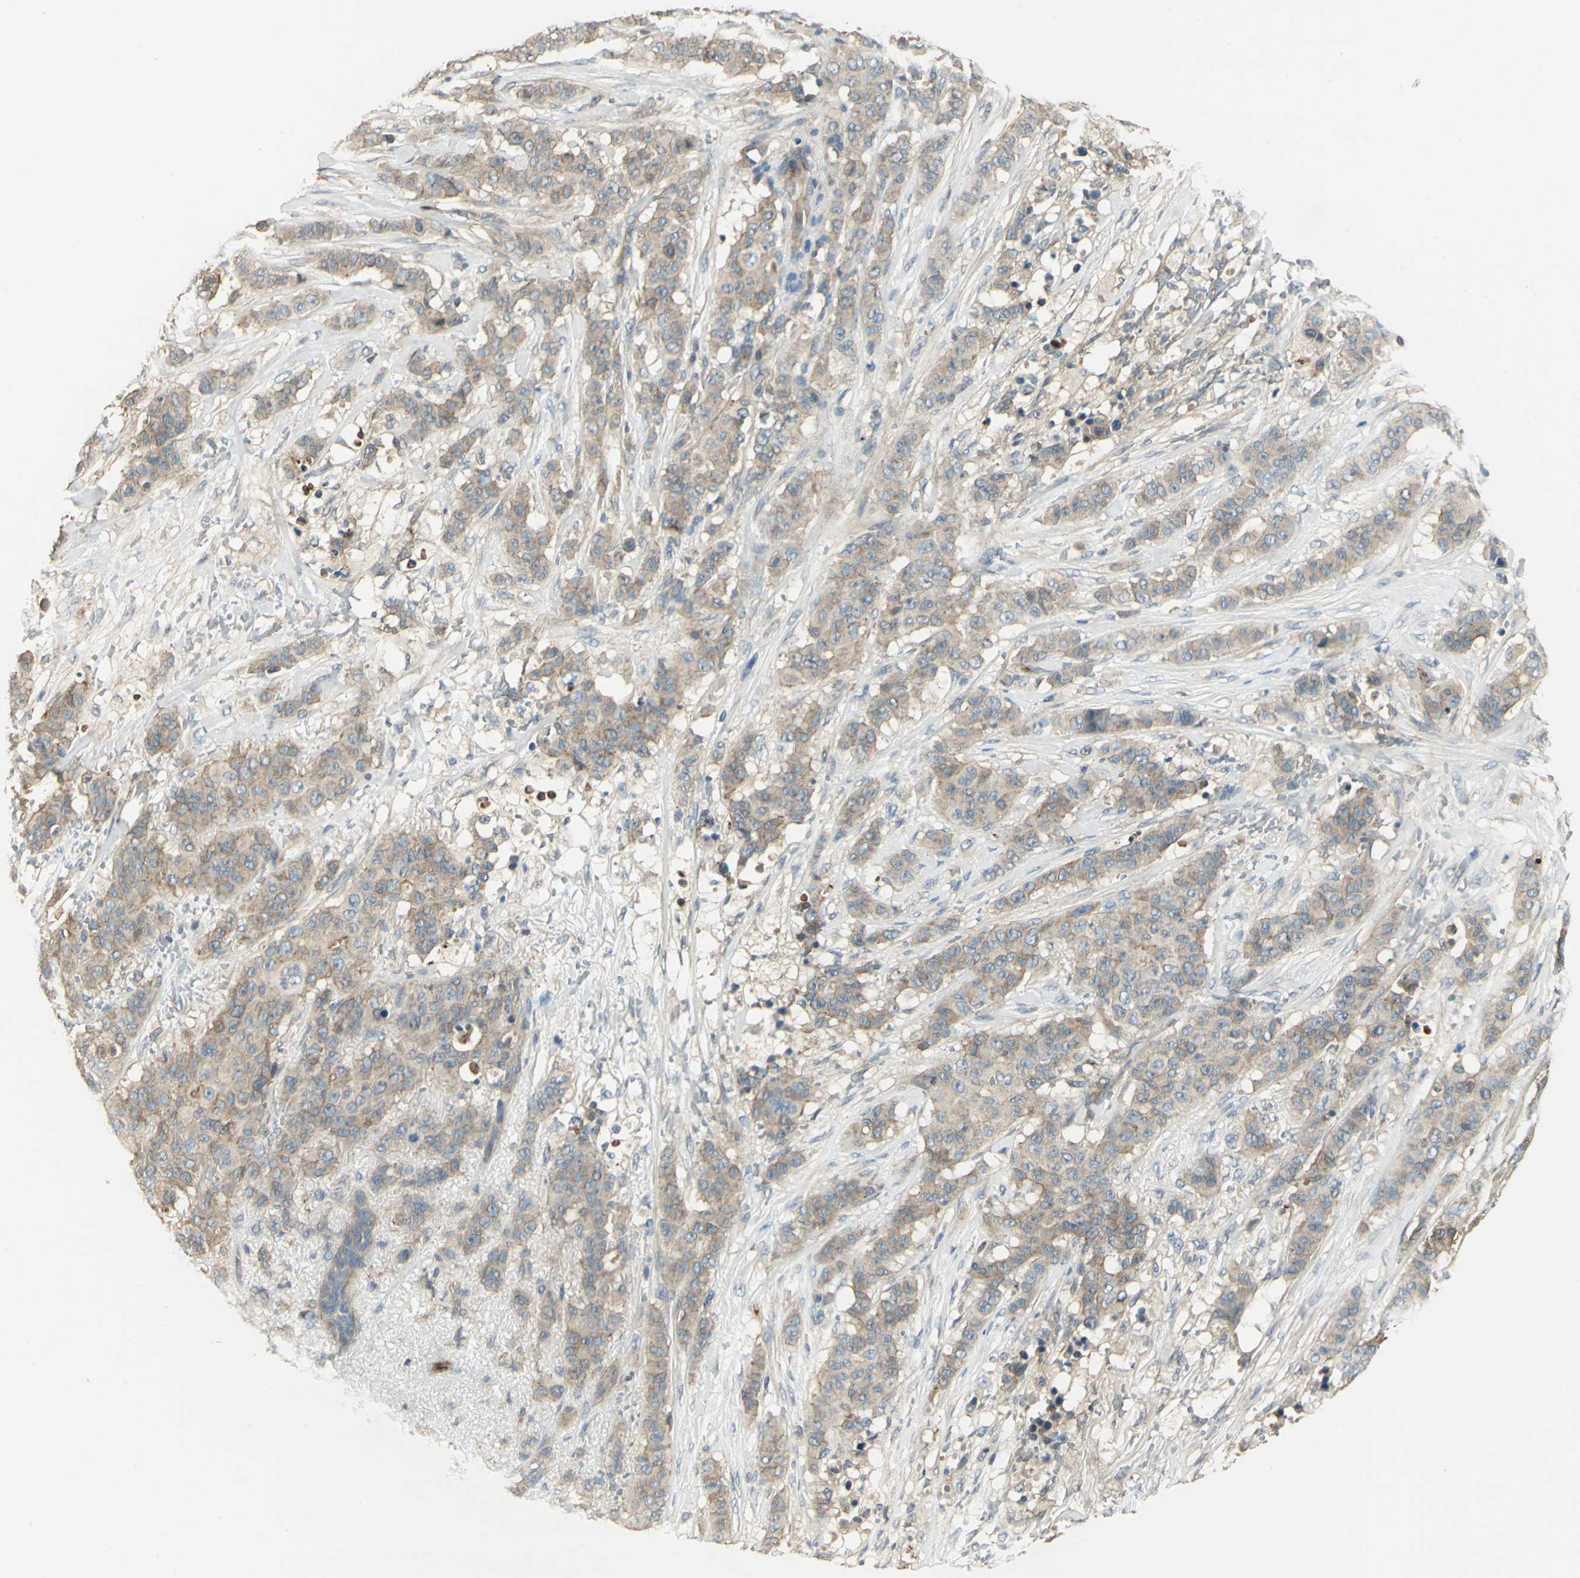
{"staining": {"intensity": "moderate", "quantity": ">75%", "location": "cytoplasmic/membranous"}, "tissue": "breast cancer", "cell_type": "Tumor cells", "image_type": "cancer", "snomed": [{"axis": "morphology", "description": "Duct carcinoma"}, {"axis": "topography", "description": "Breast"}], "caption": "Protein analysis of breast cancer (infiltrating ductal carcinoma) tissue shows moderate cytoplasmic/membranous expression in approximately >75% of tumor cells.", "gene": "RAPGEF1", "patient": {"sex": "female", "age": 40}}